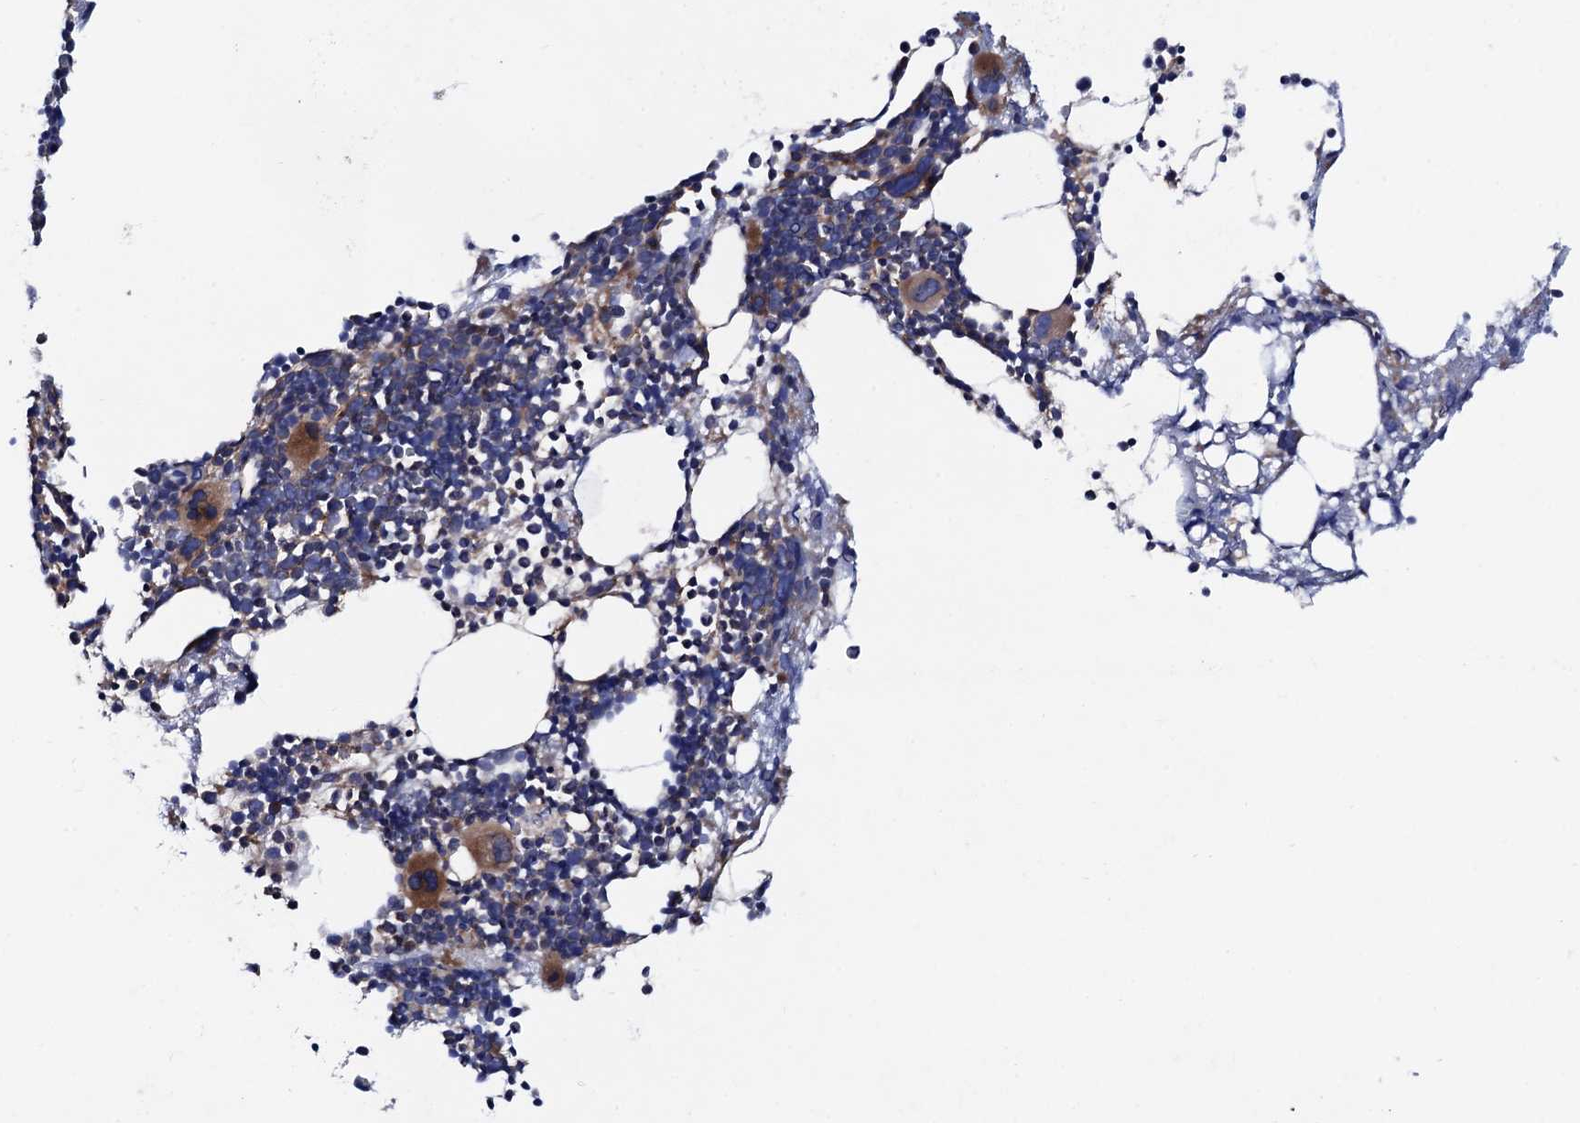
{"staining": {"intensity": "moderate", "quantity": "25%-75%", "location": "cytoplasmic/membranous"}, "tissue": "bone marrow", "cell_type": "Hematopoietic cells", "image_type": "normal", "snomed": [{"axis": "morphology", "description": "Normal tissue, NOS"}, {"axis": "topography", "description": "Bone marrow"}], "caption": "Hematopoietic cells exhibit medium levels of moderate cytoplasmic/membranous staining in approximately 25%-75% of cells in normal human bone marrow.", "gene": "MRPL48", "patient": {"sex": "female", "age": 52}}